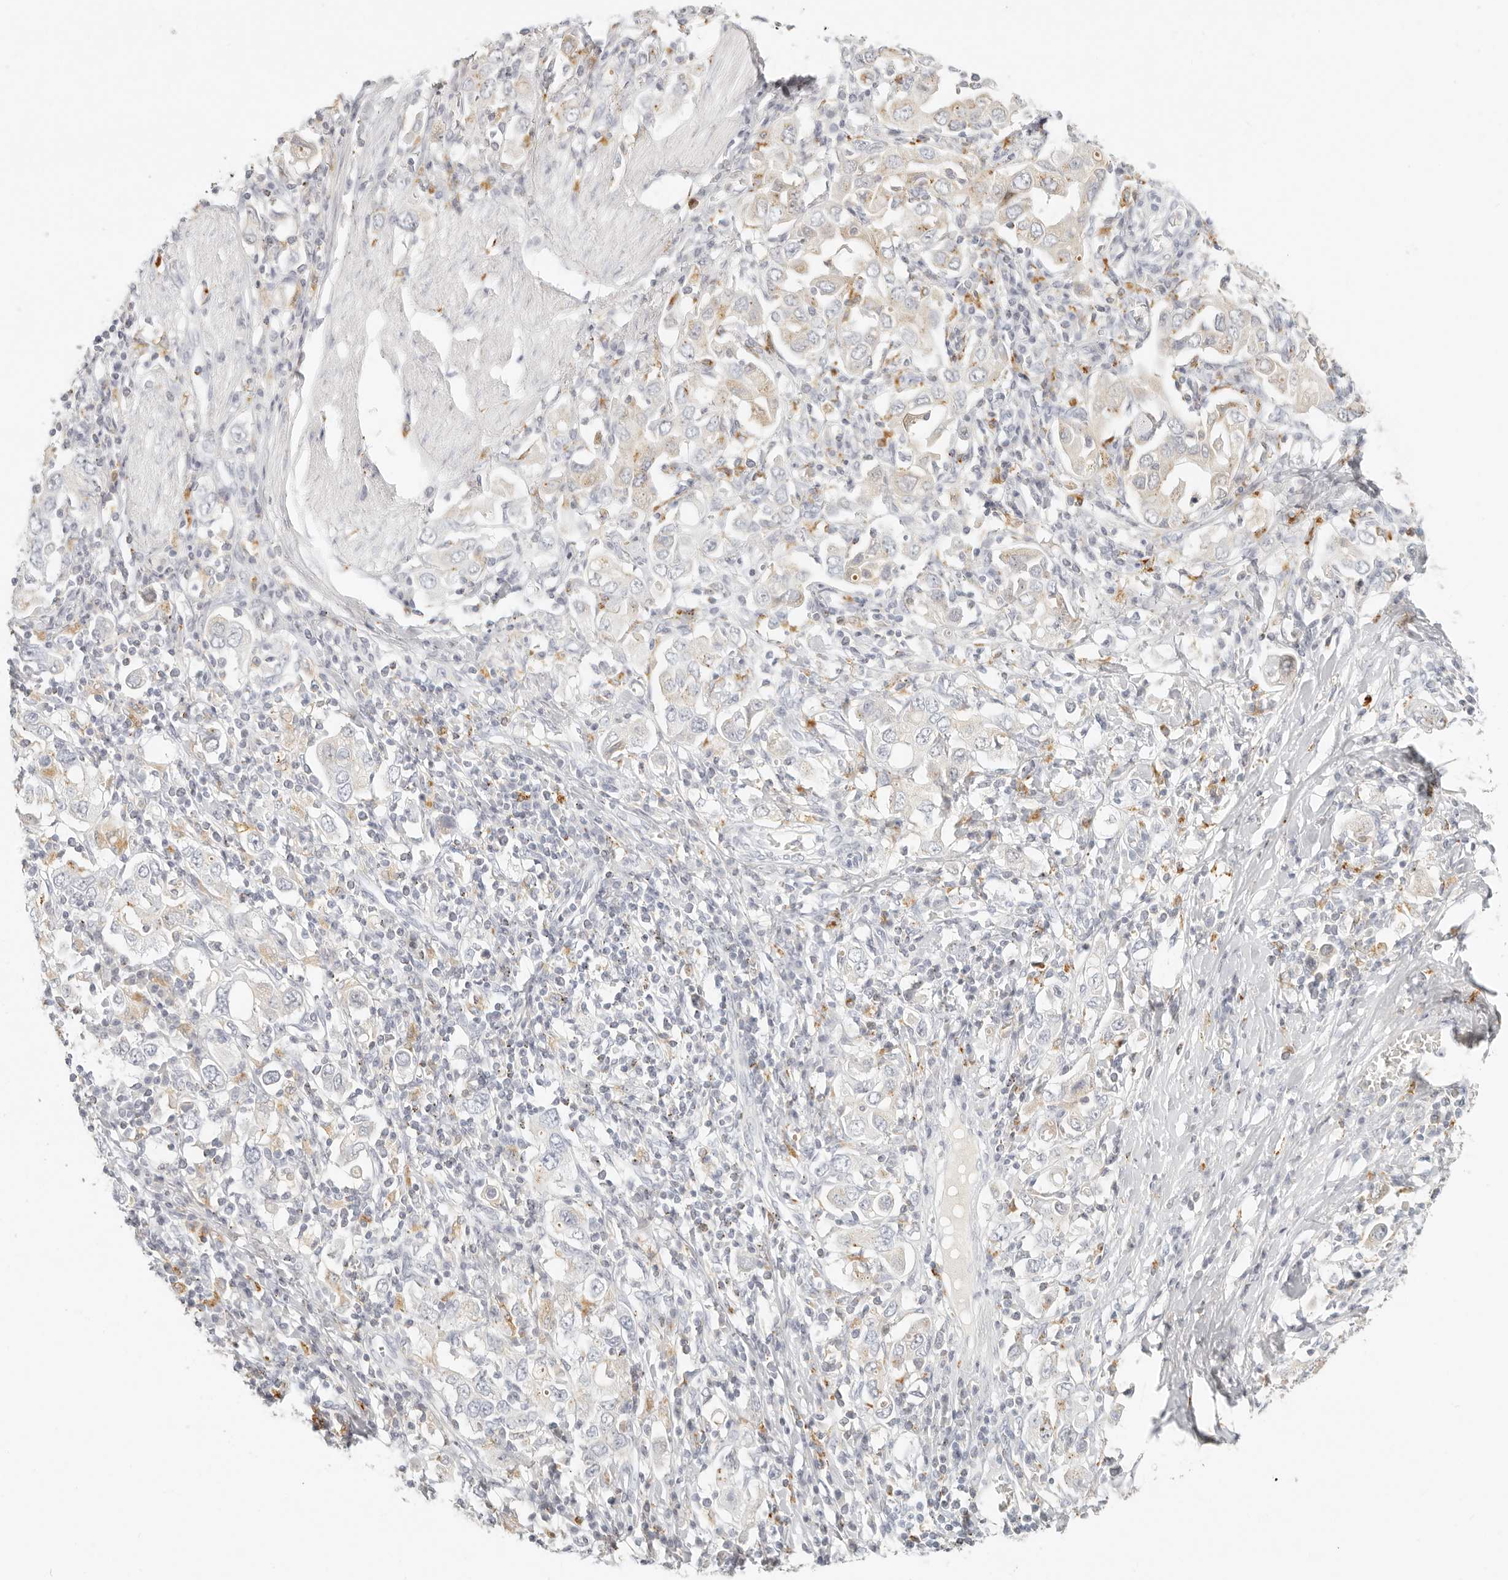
{"staining": {"intensity": "negative", "quantity": "none", "location": "none"}, "tissue": "stomach cancer", "cell_type": "Tumor cells", "image_type": "cancer", "snomed": [{"axis": "morphology", "description": "Adenocarcinoma, NOS"}, {"axis": "topography", "description": "Stomach, upper"}], "caption": "Tumor cells show no significant staining in adenocarcinoma (stomach).", "gene": "RNASET2", "patient": {"sex": "male", "age": 62}}